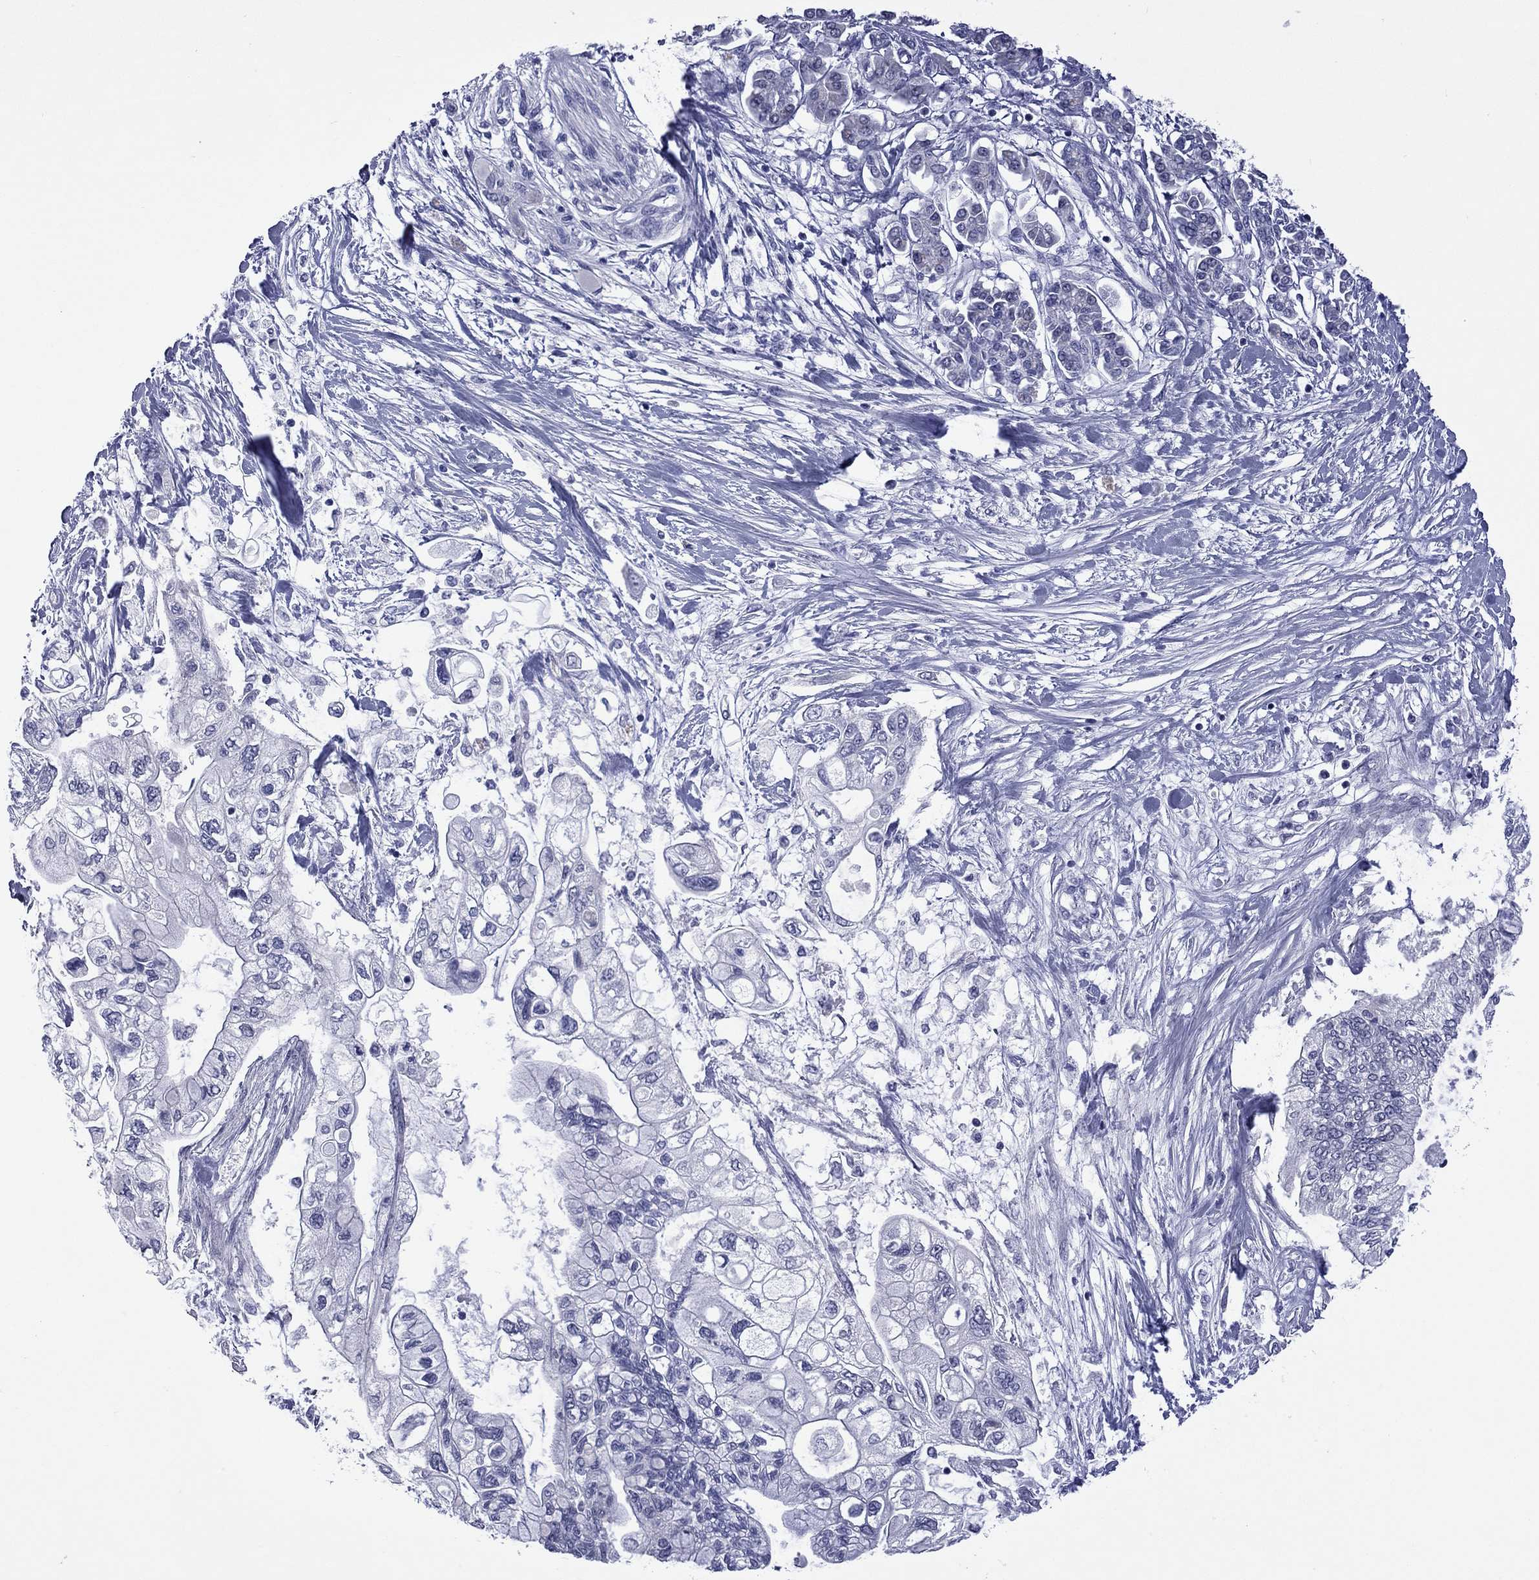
{"staining": {"intensity": "negative", "quantity": "none", "location": "none"}, "tissue": "pancreatic cancer", "cell_type": "Tumor cells", "image_type": "cancer", "snomed": [{"axis": "morphology", "description": "Adenocarcinoma, NOS"}, {"axis": "topography", "description": "Pancreas"}], "caption": "IHC photomicrograph of neoplastic tissue: human pancreatic cancer stained with DAB (3,3'-diaminobenzidine) shows no significant protein expression in tumor cells.", "gene": "CTNNBIP1", "patient": {"sex": "female", "age": 77}}